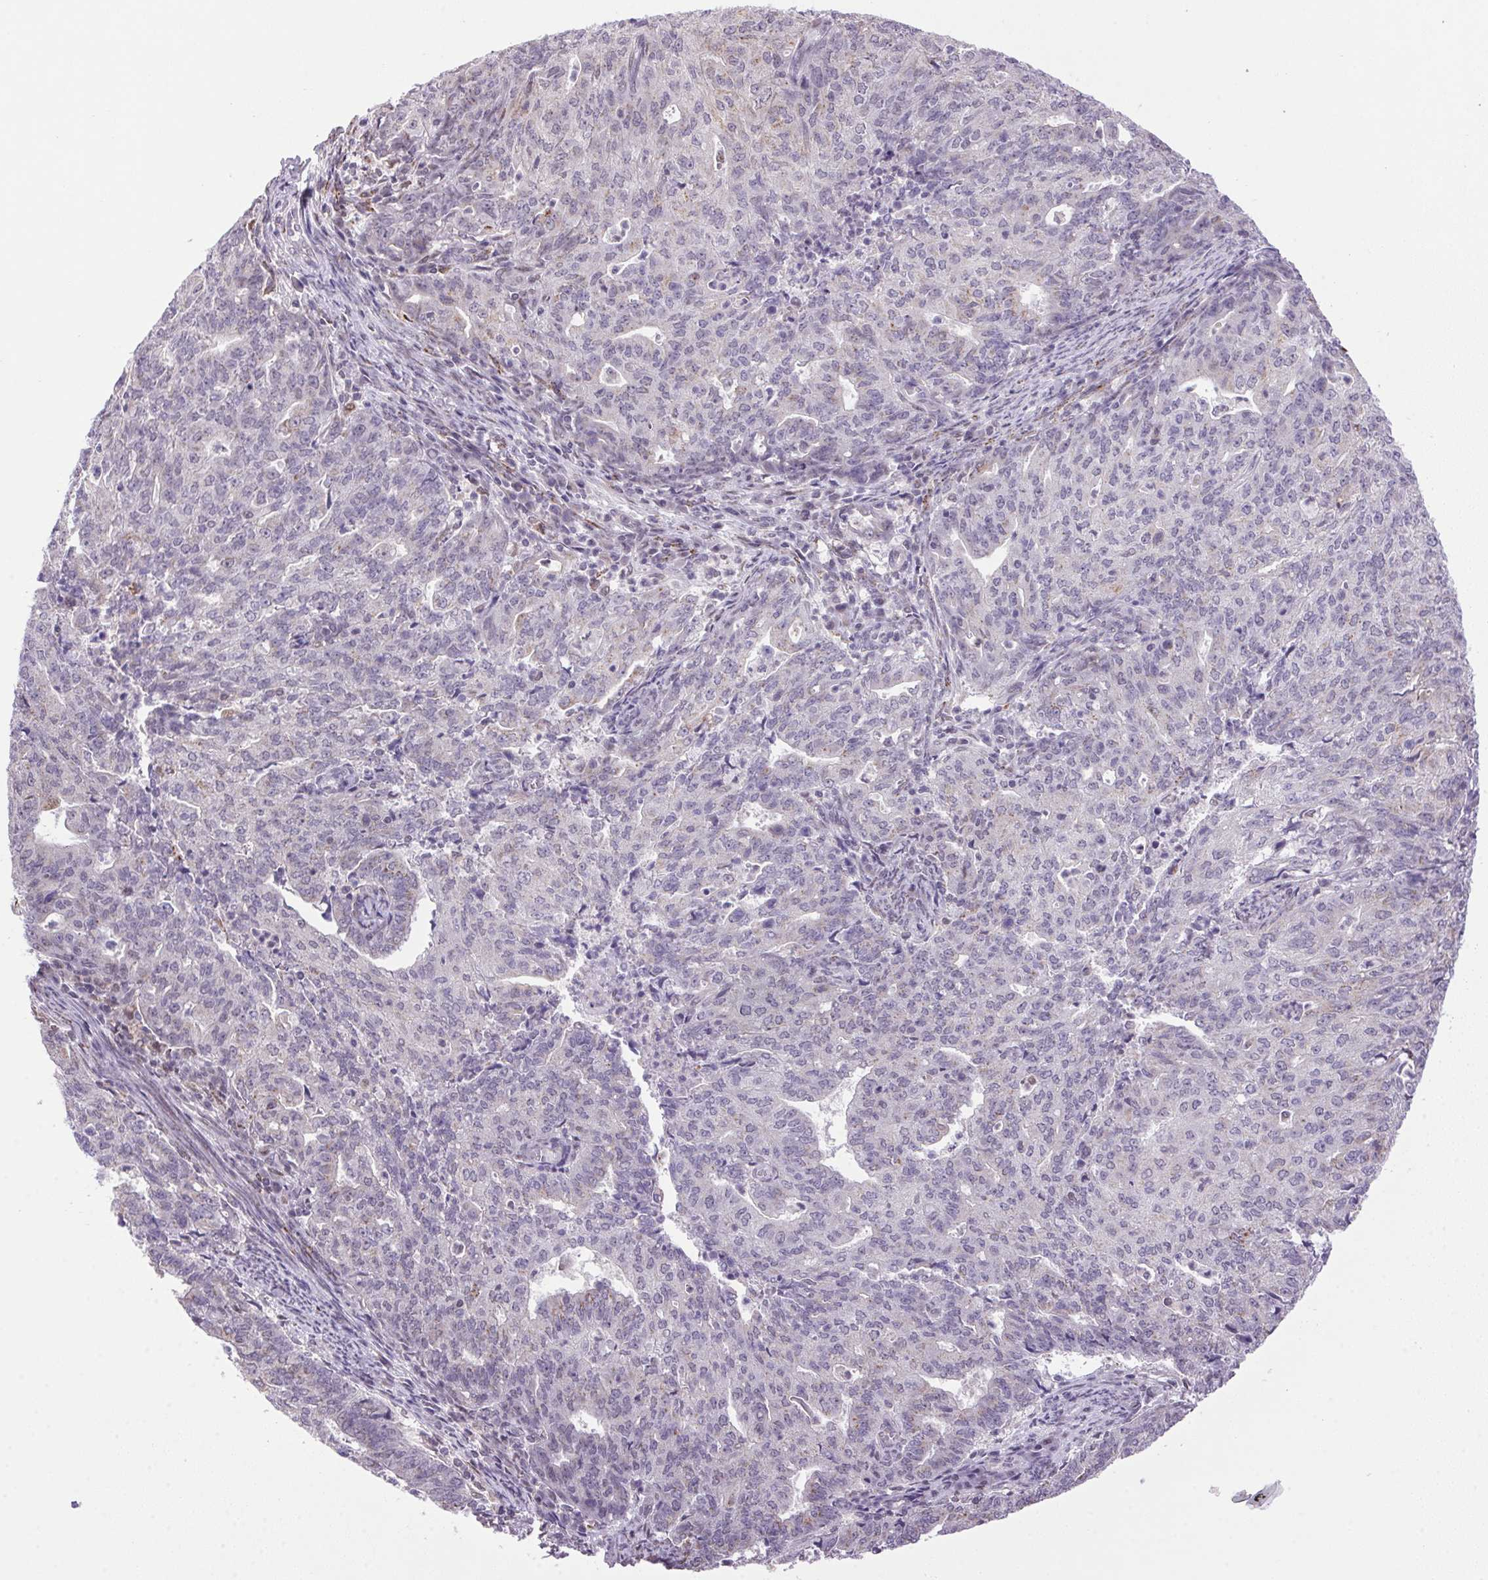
{"staining": {"intensity": "weak", "quantity": "<25%", "location": "cytoplasmic/membranous"}, "tissue": "endometrial cancer", "cell_type": "Tumor cells", "image_type": "cancer", "snomed": [{"axis": "morphology", "description": "Adenocarcinoma, NOS"}, {"axis": "topography", "description": "Endometrium"}], "caption": "Protein analysis of adenocarcinoma (endometrial) shows no significant staining in tumor cells.", "gene": "AKR1E2", "patient": {"sex": "female", "age": 82}}